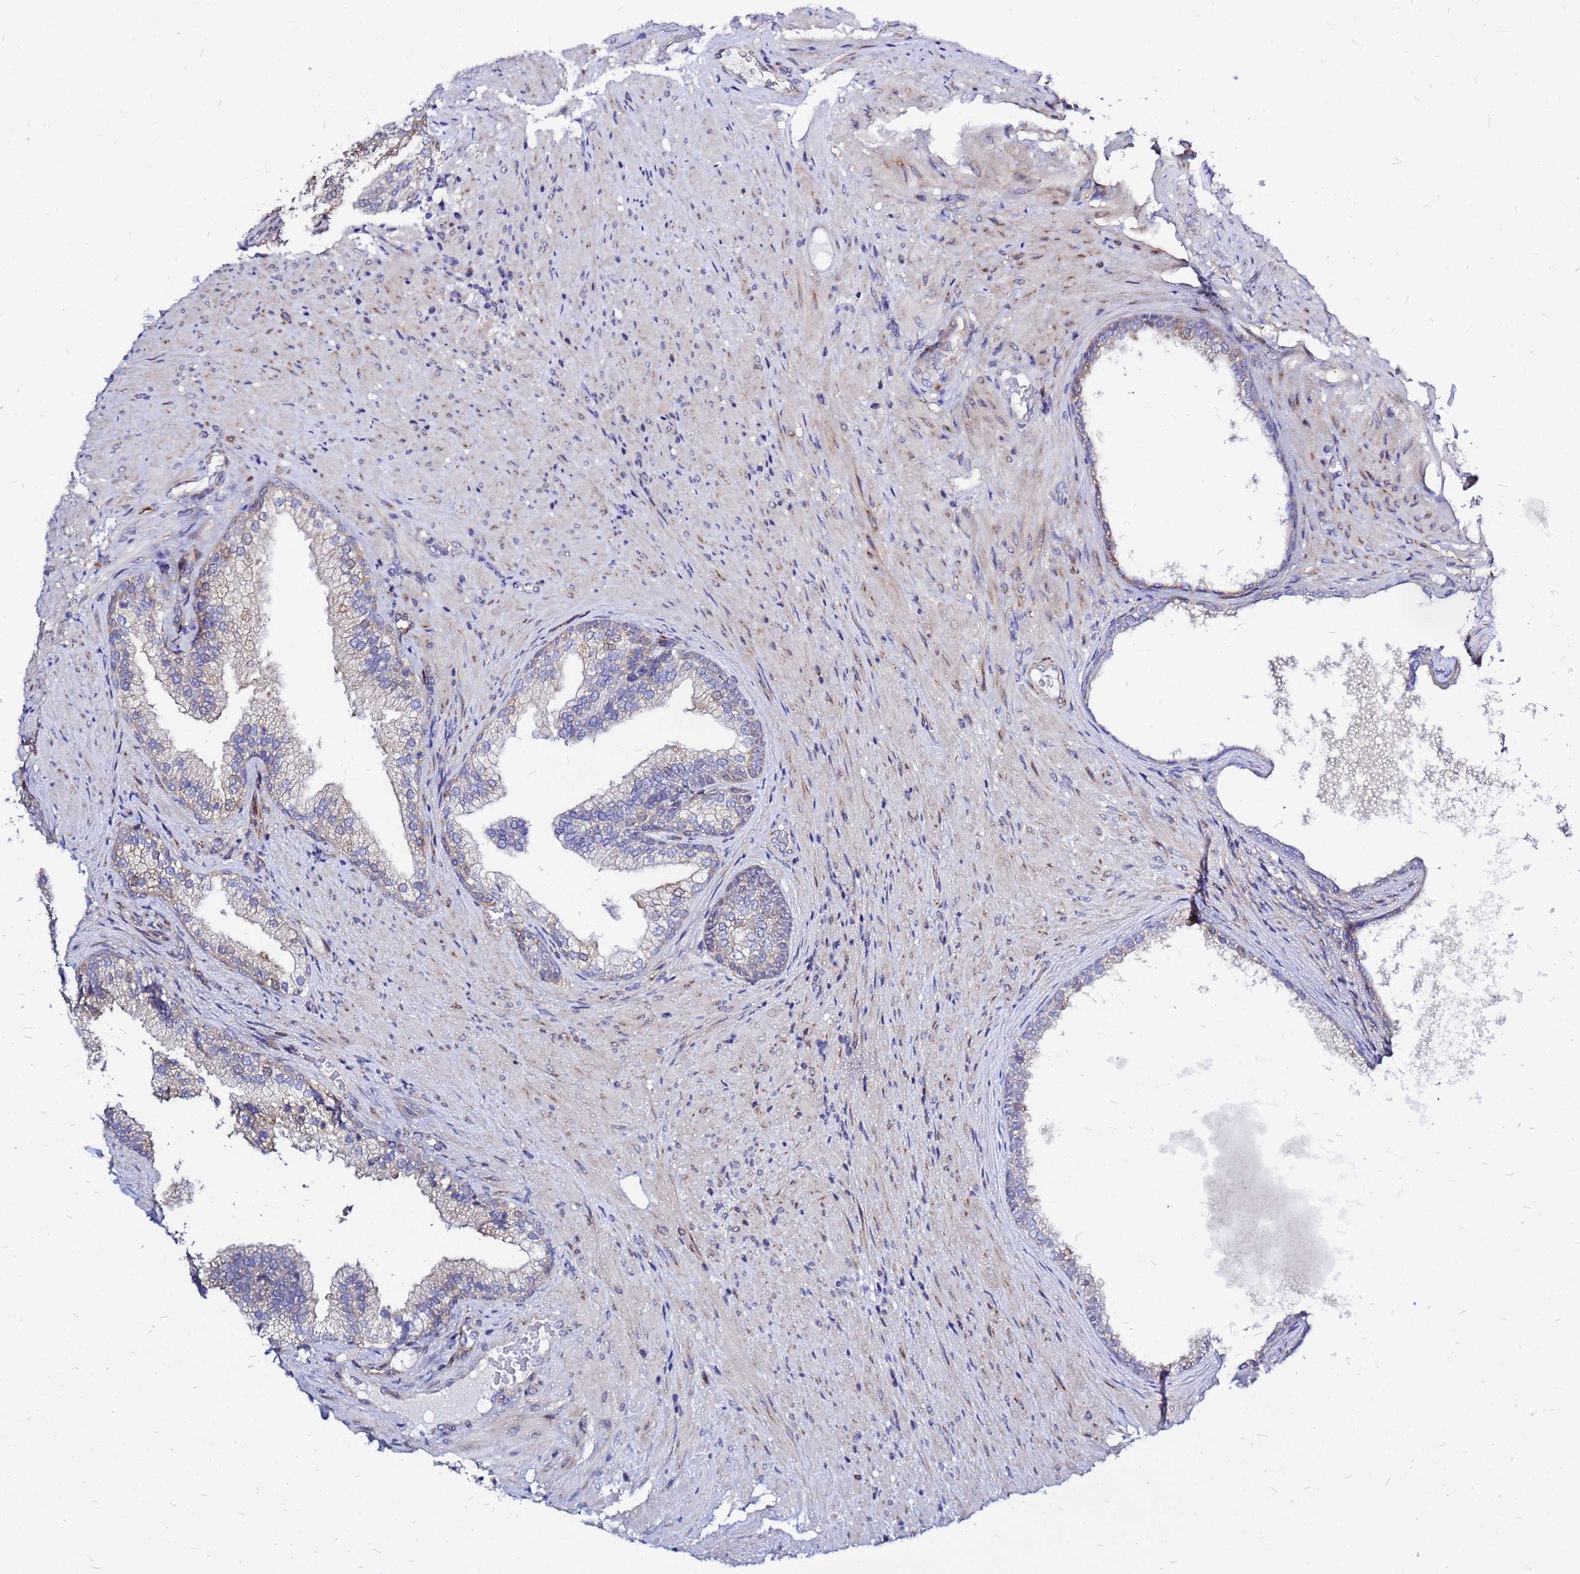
{"staining": {"intensity": "weak", "quantity": "25%-75%", "location": "cytoplasmic/membranous"}, "tissue": "prostate", "cell_type": "Glandular cells", "image_type": "normal", "snomed": [{"axis": "morphology", "description": "Normal tissue, NOS"}, {"axis": "topography", "description": "Prostate"}], "caption": "Immunohistochemical staining of normal prostate reveals low levels of weak cytoplasmic/membranous expression in approximately 25%-75% of glandular cells.", "gene": "MOB2", "patient": {"sex": "male", "age": 76}}